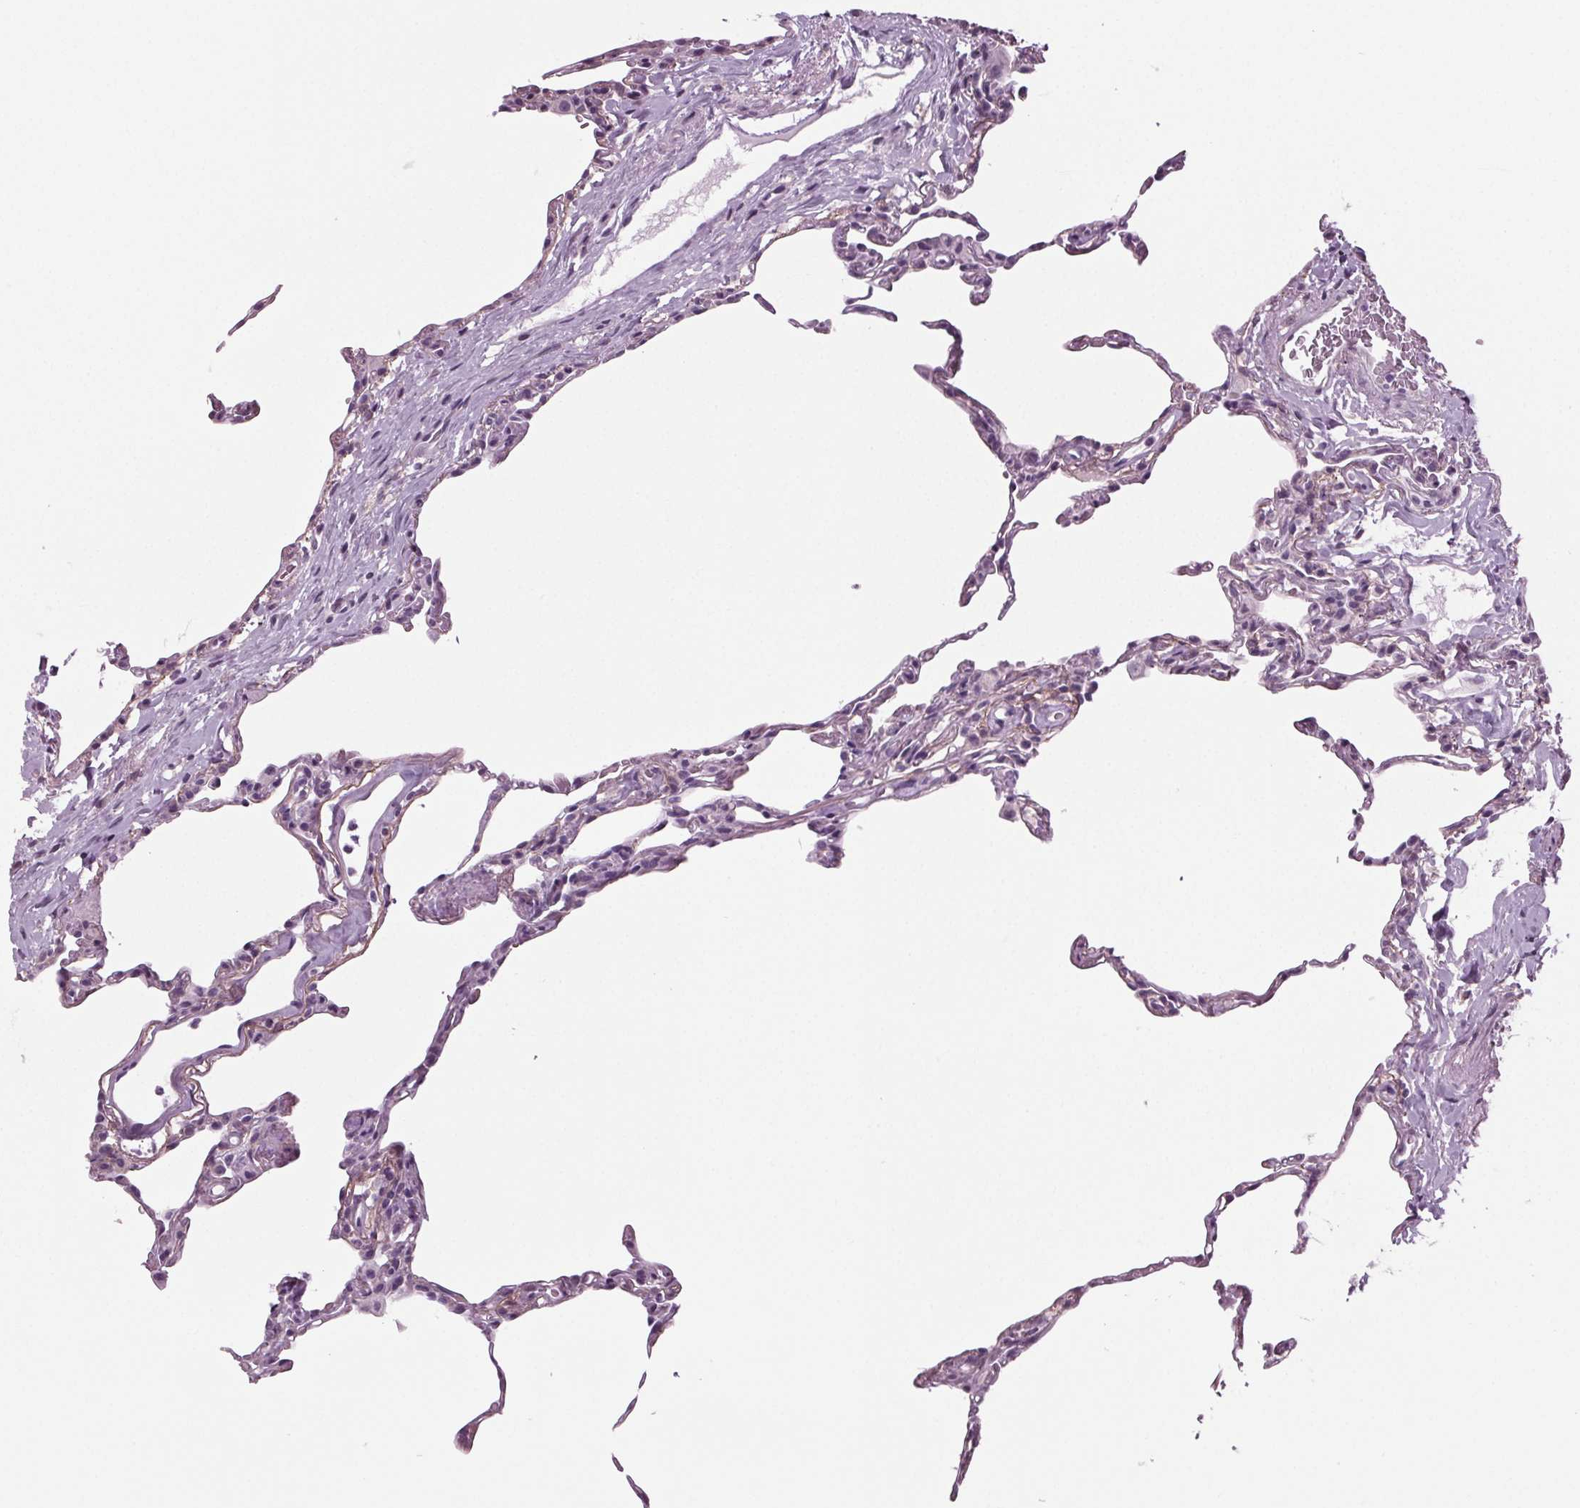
{"staining": {"intensity": "negative", "quantity": "none", "location": "none"}, "tissue": "lung", "cell_type": "Alveolar cells", "image_type": "normal", "snomed": [{"axis": "morphology", "description": "Normal tissue, NOS"}, {"axis": "topography", "description": "Lung"}], "caption": "High magnification brightfield microscopy of benign lung stained with DAB (3,3'-diaminobenzidine) (brown) and counterstained with hematoxylin (blue): alveolar cells show no significant positivity.", "gene": "BHLHE22", "patient": {"sex": "female", "age": 57}}